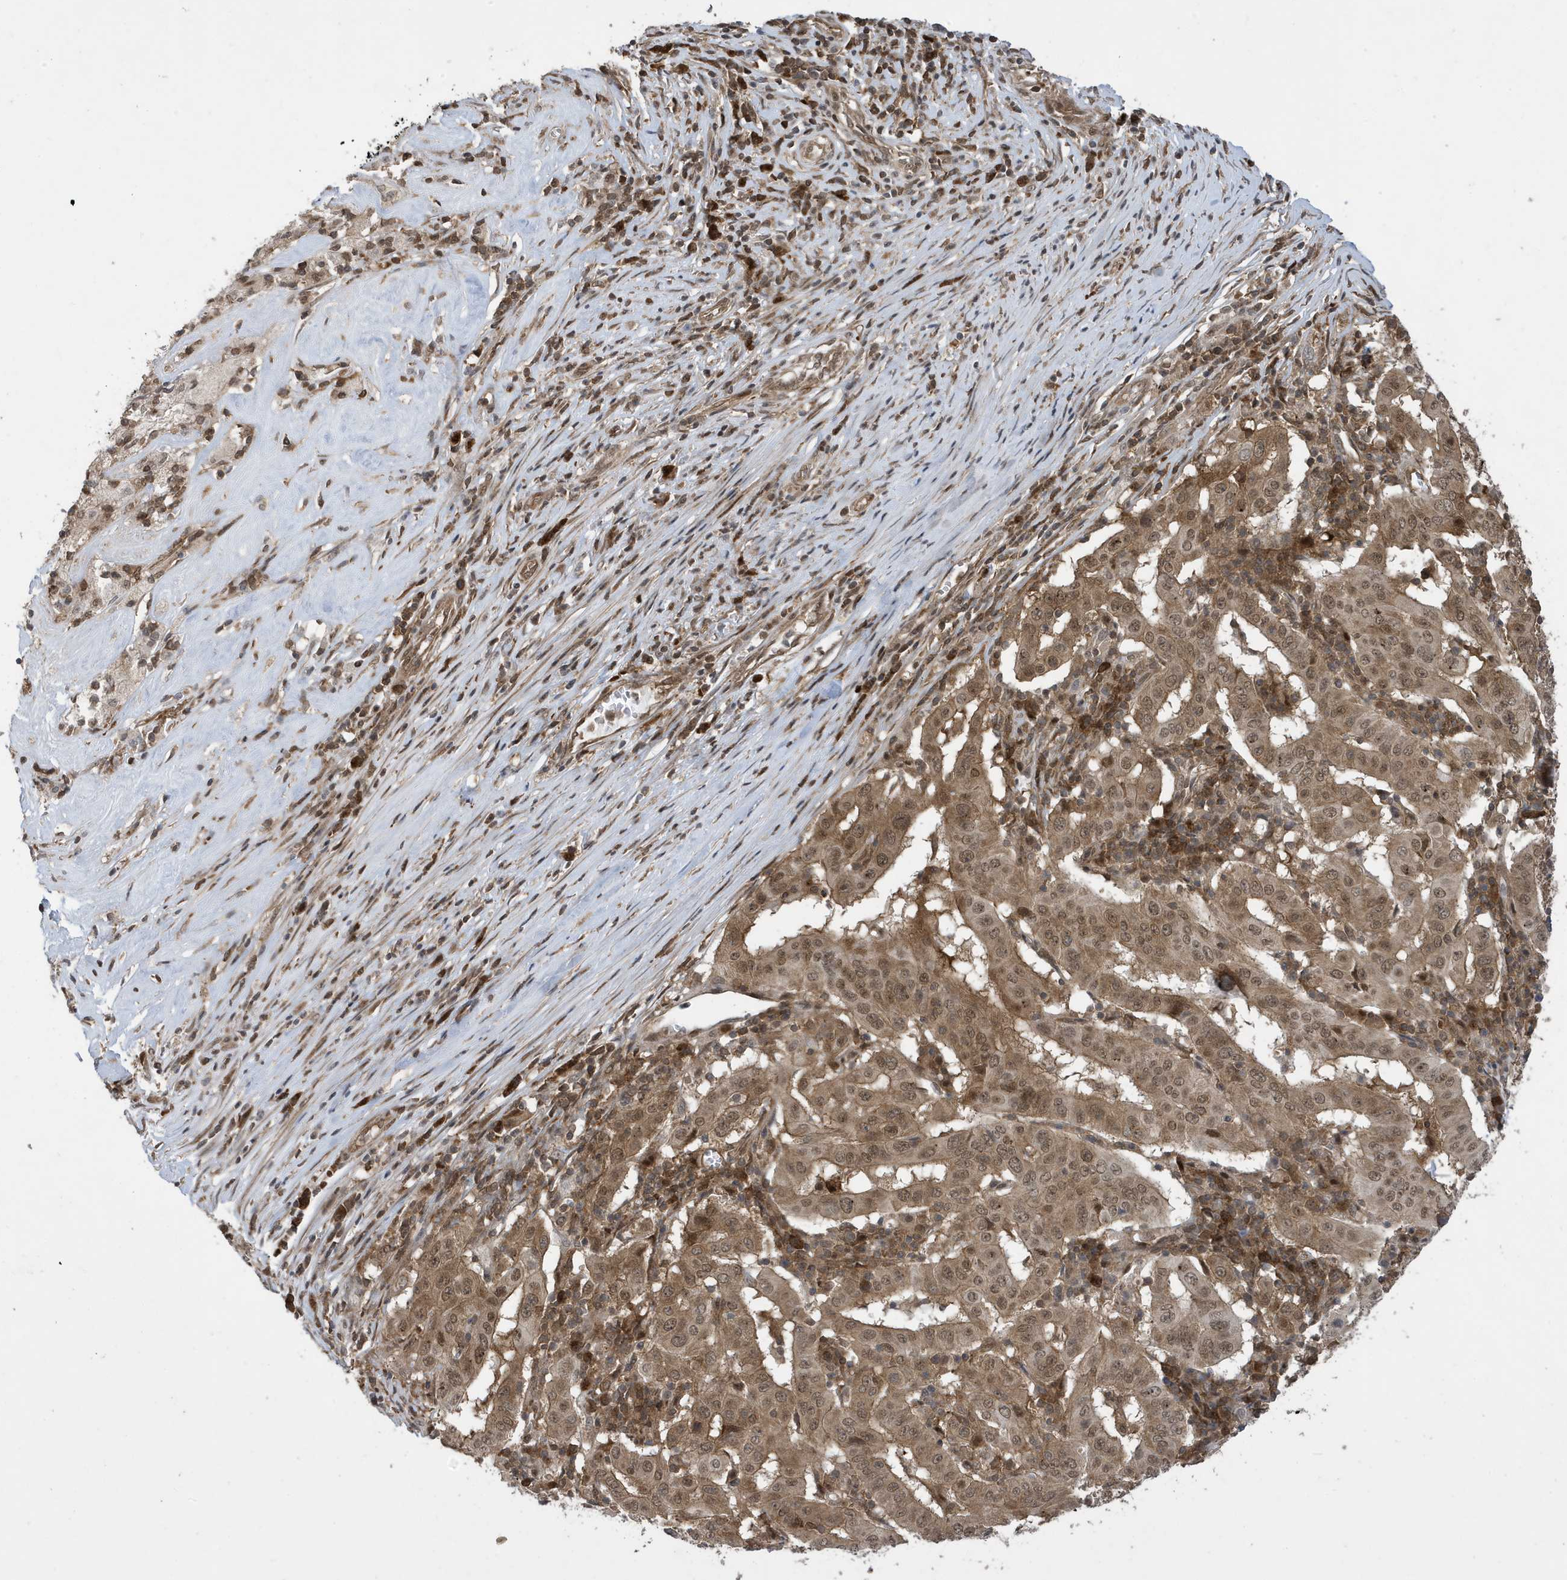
{"staining": {"intensity": "moderate", "quantity": ">75%", "location": "cytoplasmic/membranous,nuclear"}, "tissue": "pancreatic cancer", "cell_type": "Tumor cells", "image_type": "cancer", "snomed": [{"axis": "morphology", "description": "Adenocarcinoma, NOS"}, {"axis": "topography", "description": "Pancreas"}], "caption": "The image shows immunohistochemical staining of pancreatic cancer. There is moderate cytoplasmic/membranous and nuclear expression is present in about >75% of tumor cells.", "gene": "UBQLN1", "patient": {"sex": "male", "age": 63}}